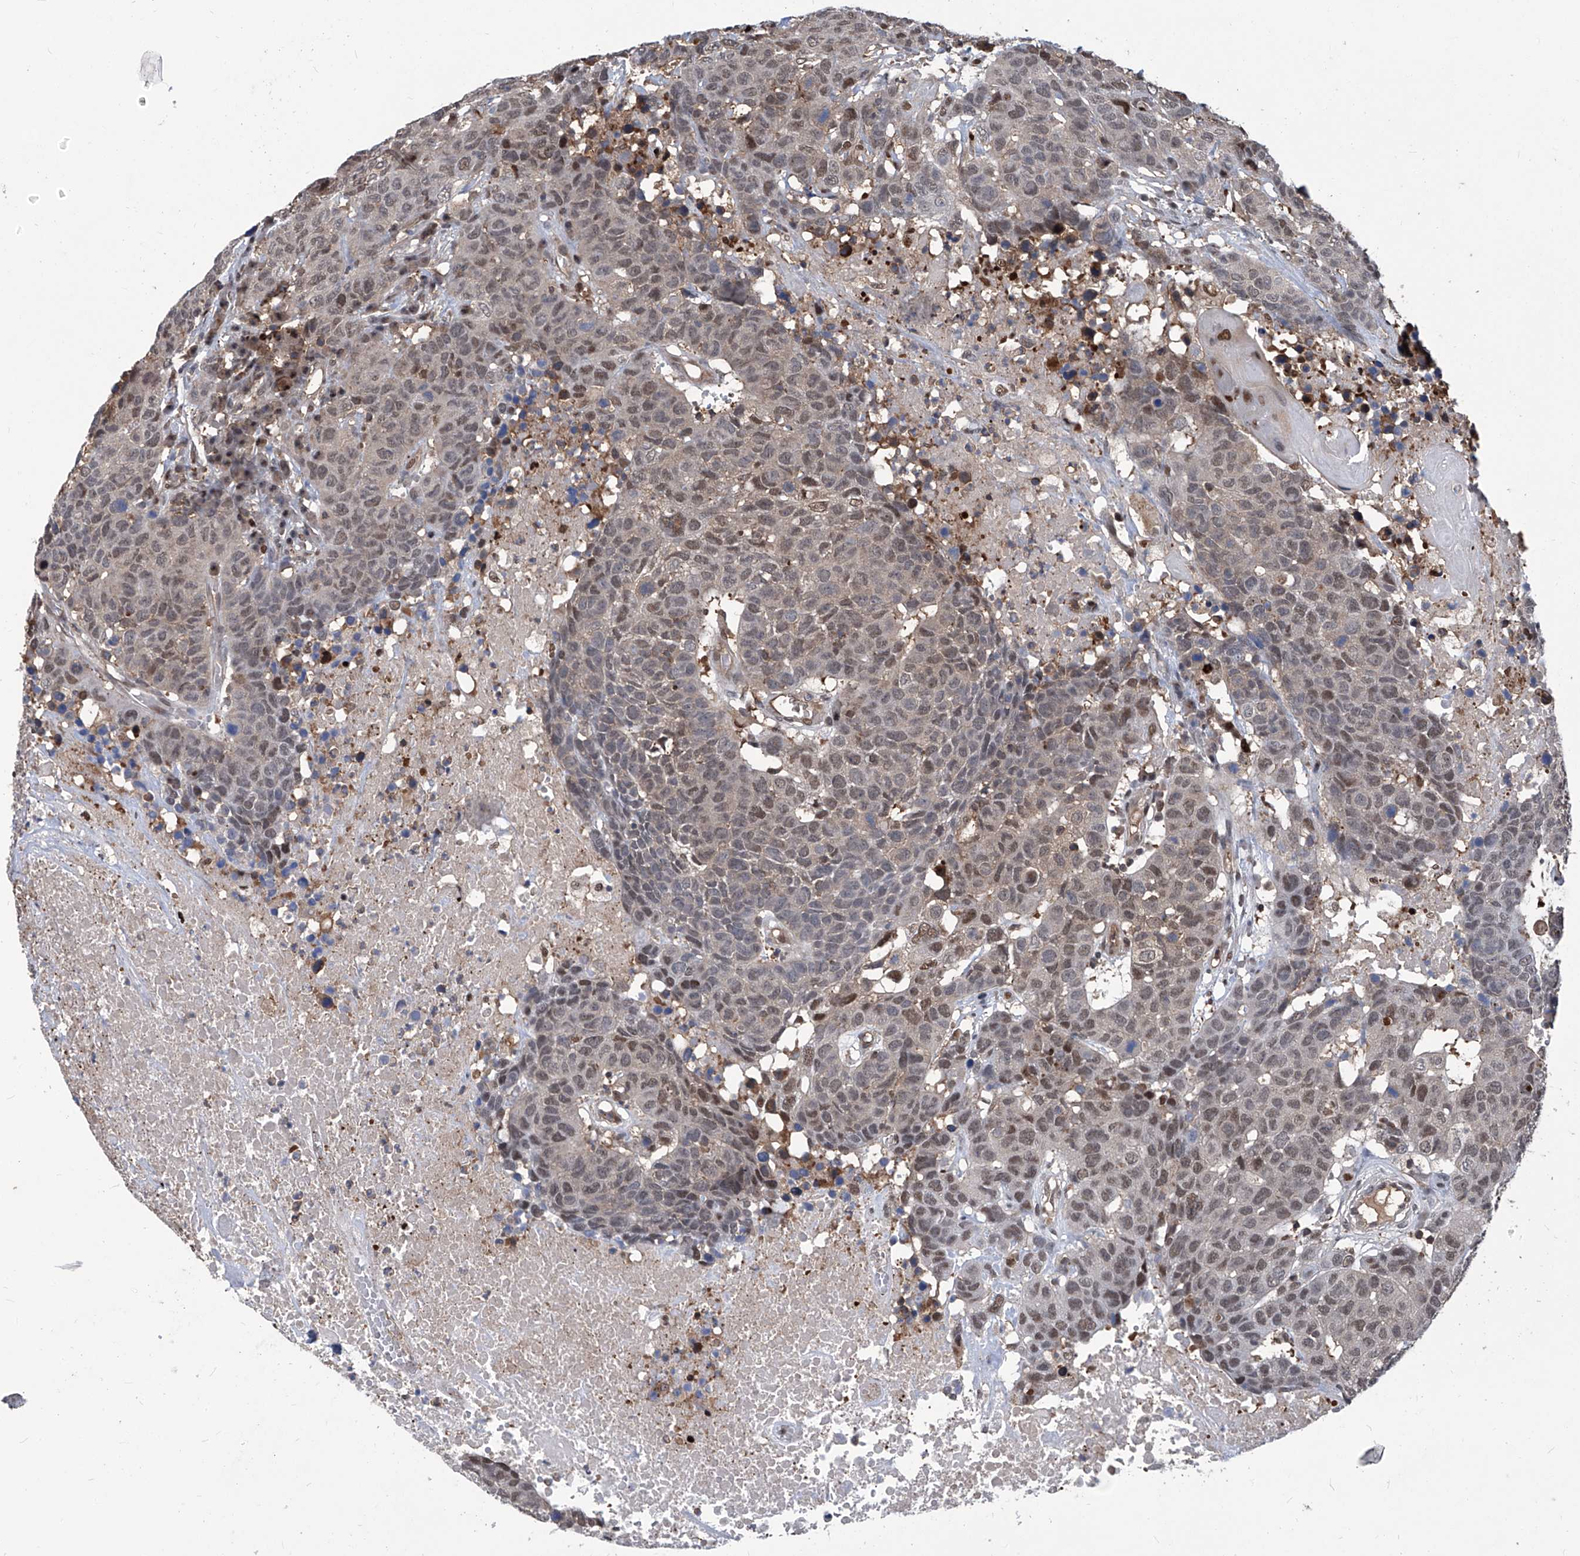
{"staining": {"intensity": "weak", "quantity": "25%-75%", "location": "nuclear"}, "tissue": "head and neck cancer", "cell_type": "Tumor cells", "image_type": "cancer", "snomed": [{"axis": "morphology", "description": "Squamous cell carcinoma, NOS"}, {"axis": "topography", "description": "Head-Neck"}], "caption": "Squamous cell carcinoma (head and neck) tissue reveals weak nuclear staining in about 25%-75% of tumor cells The protein is stained brown, and the nuclei are stained in blue (DAB (3,3'-diaminobenzidine) IHC with brightfield microscopy, high magnification).", "gene": "PSMB1", "patient": {"sex": "male", "age": 66}}